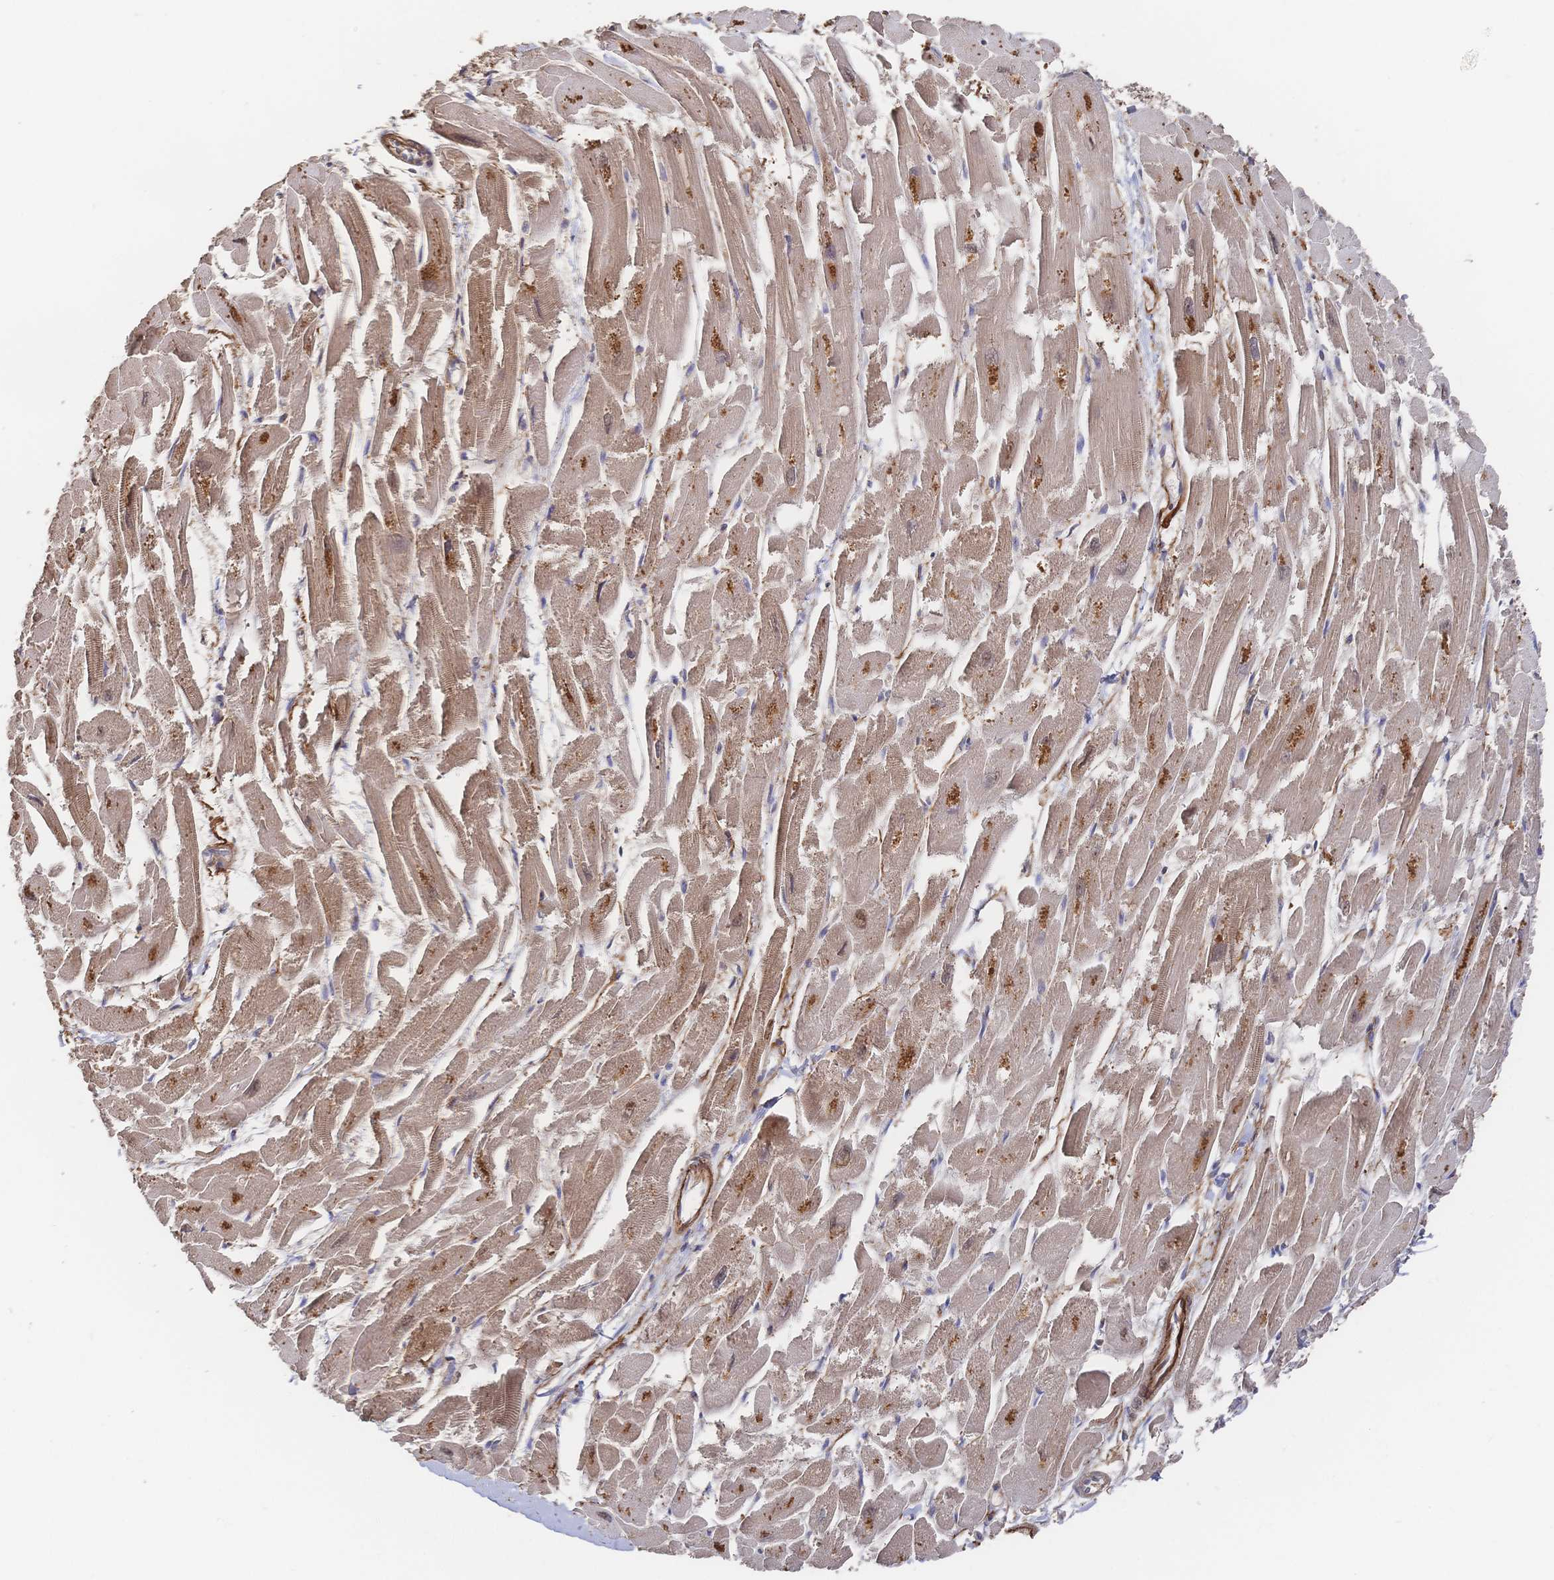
{"staining": {"intensity": "moderate", "quantity": ">75%", "location": "cytoplasmic/membranous,nuclear"}, "tissue": "heart muscle", "cell_type": "Cardiomyocytes", "image_type": "normal", "snomed": [{"axis": "morphology", "description": "Normal tissue, NOS"}, {"axis": "topography", "description": "Heart"}], "caption": "Immunohistochemical staining of benign human heart muscle demonstrates moderate cytoplasmic/membranous,nuclear protein staining in about >75% of cardiomyocytes. The protein is stained brown, and the nuclei are stained in blue (DAB IHC with brightfield microscopy, high magnification).", "gene": "DNAJA4", "patient": {"sex": "male", "age": 54}}